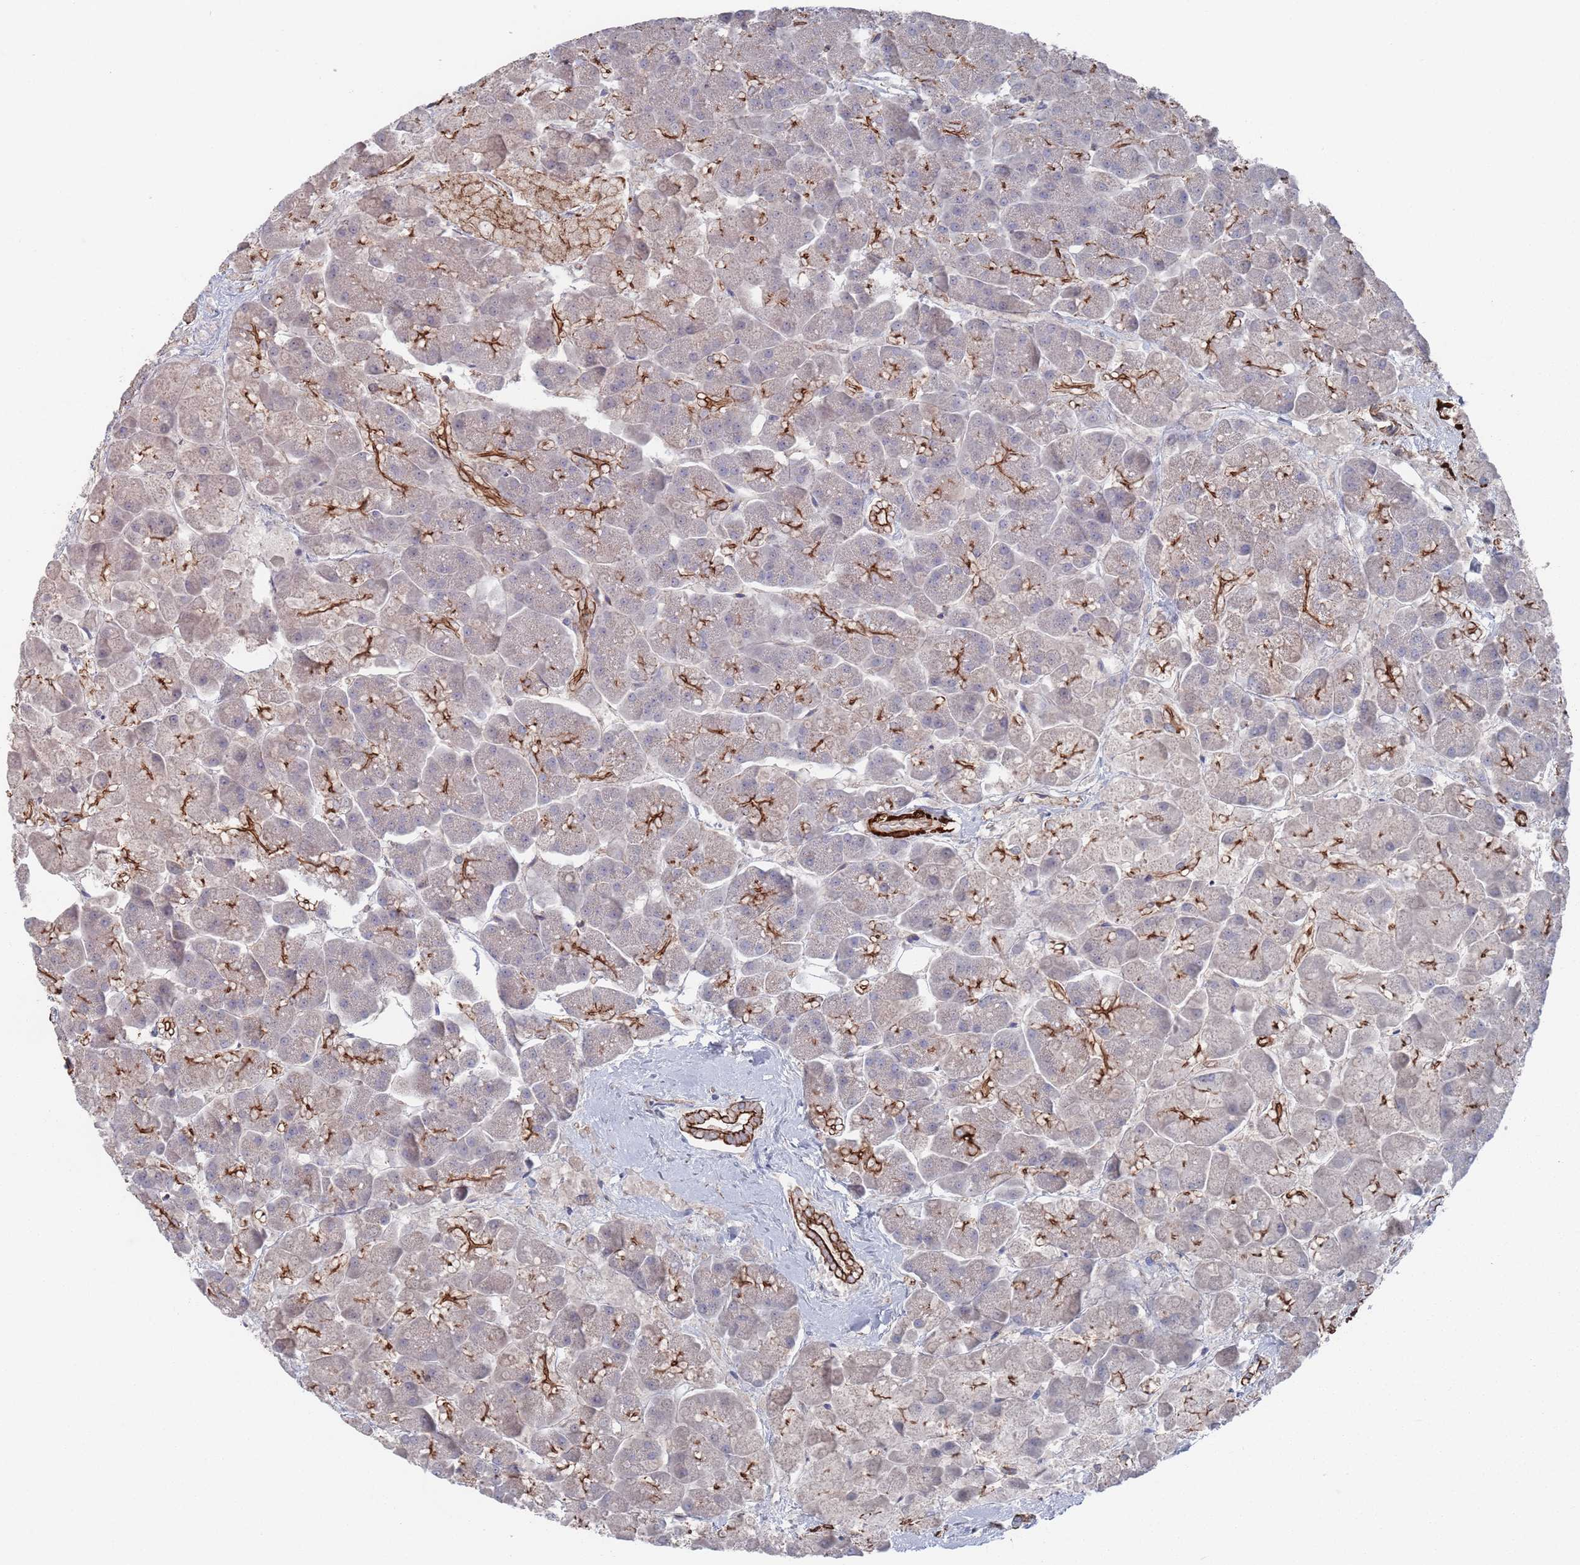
{"staining": {"intensity": "strong", "quantity": "<25%", "location": "cytoplasmic/membranous"}, "tissue": "pancreas", "cell_type": "Exocrine glandular cells", "image_type": "normal", "snomed": [{"axis": "morphology", "description": "Normal tissue, NOS"}, {"axis": "topography", "description": "Pancreas"}, {"axis": "topography", "description": "Peripheral nerve tissue"}], "caption": "Immunohistochemistry (IHC) (DAB (3,3'-diaminobenzidine)) staining of normal pancreas shows strong cytoplasmic/membranous protein positivity in approximately <25% of exocrine glandular cells. (brown staining indicates protein expression, while blue staining denotes nuclei).", "gene": "PLEKHA4", "patient": {"sex": "male", "age": 54}}